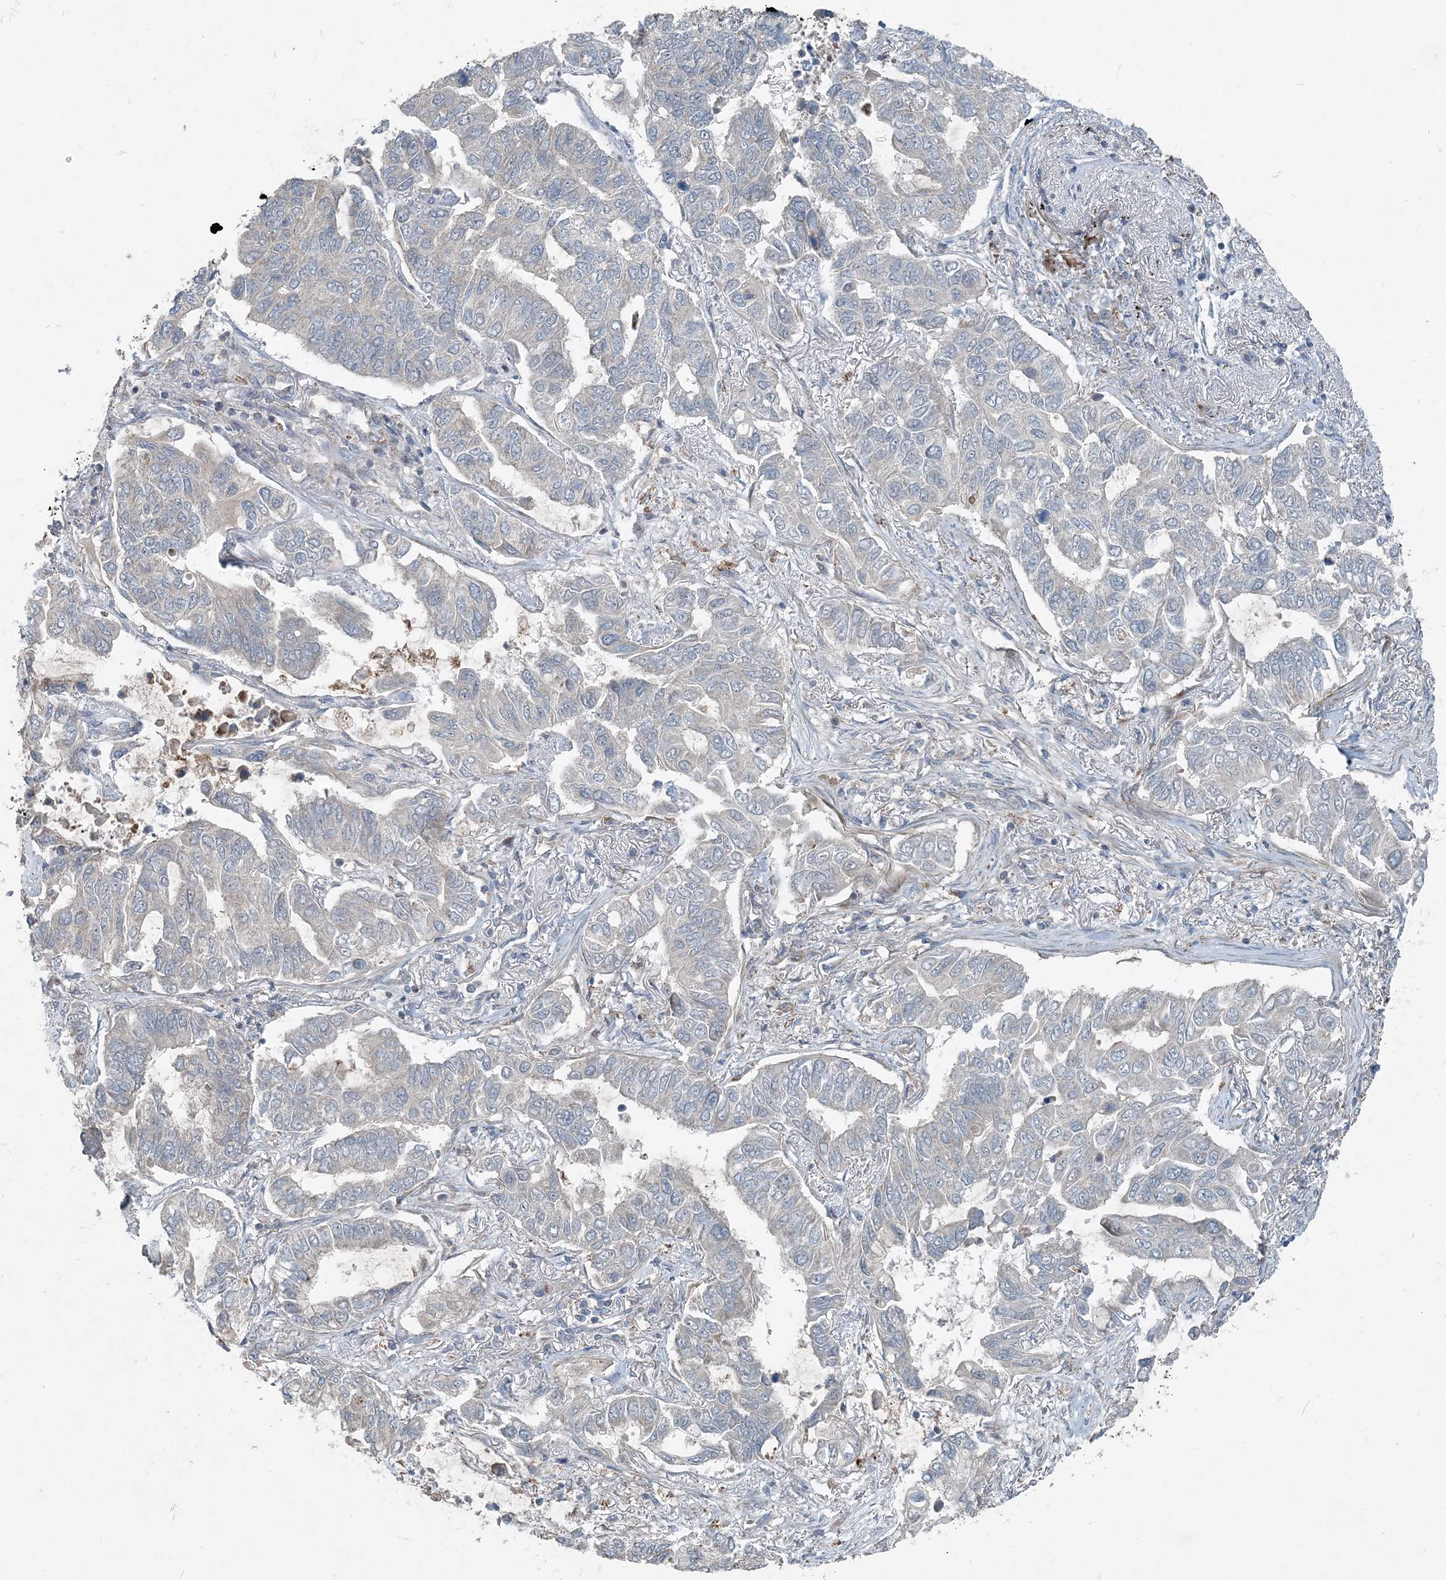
{"staining": {"intensity": "negative", "quantity": "none", "location": "none"}, "tissue": "lung cancer", "cell_type": "Tumor cells", "image_type": "cancer", "snomed": [{"axis": "morphology", "description": "Adenocarcinoma, NOS"}, {"axis": "topography", "description": "Lung"}], "caption": "Immunohistochemical staining of lung adenocarcinoma demonstrates no significant positivity in tumor cells.", "gene": "INTU", "patient": {"sex": "male", "age": 64}}